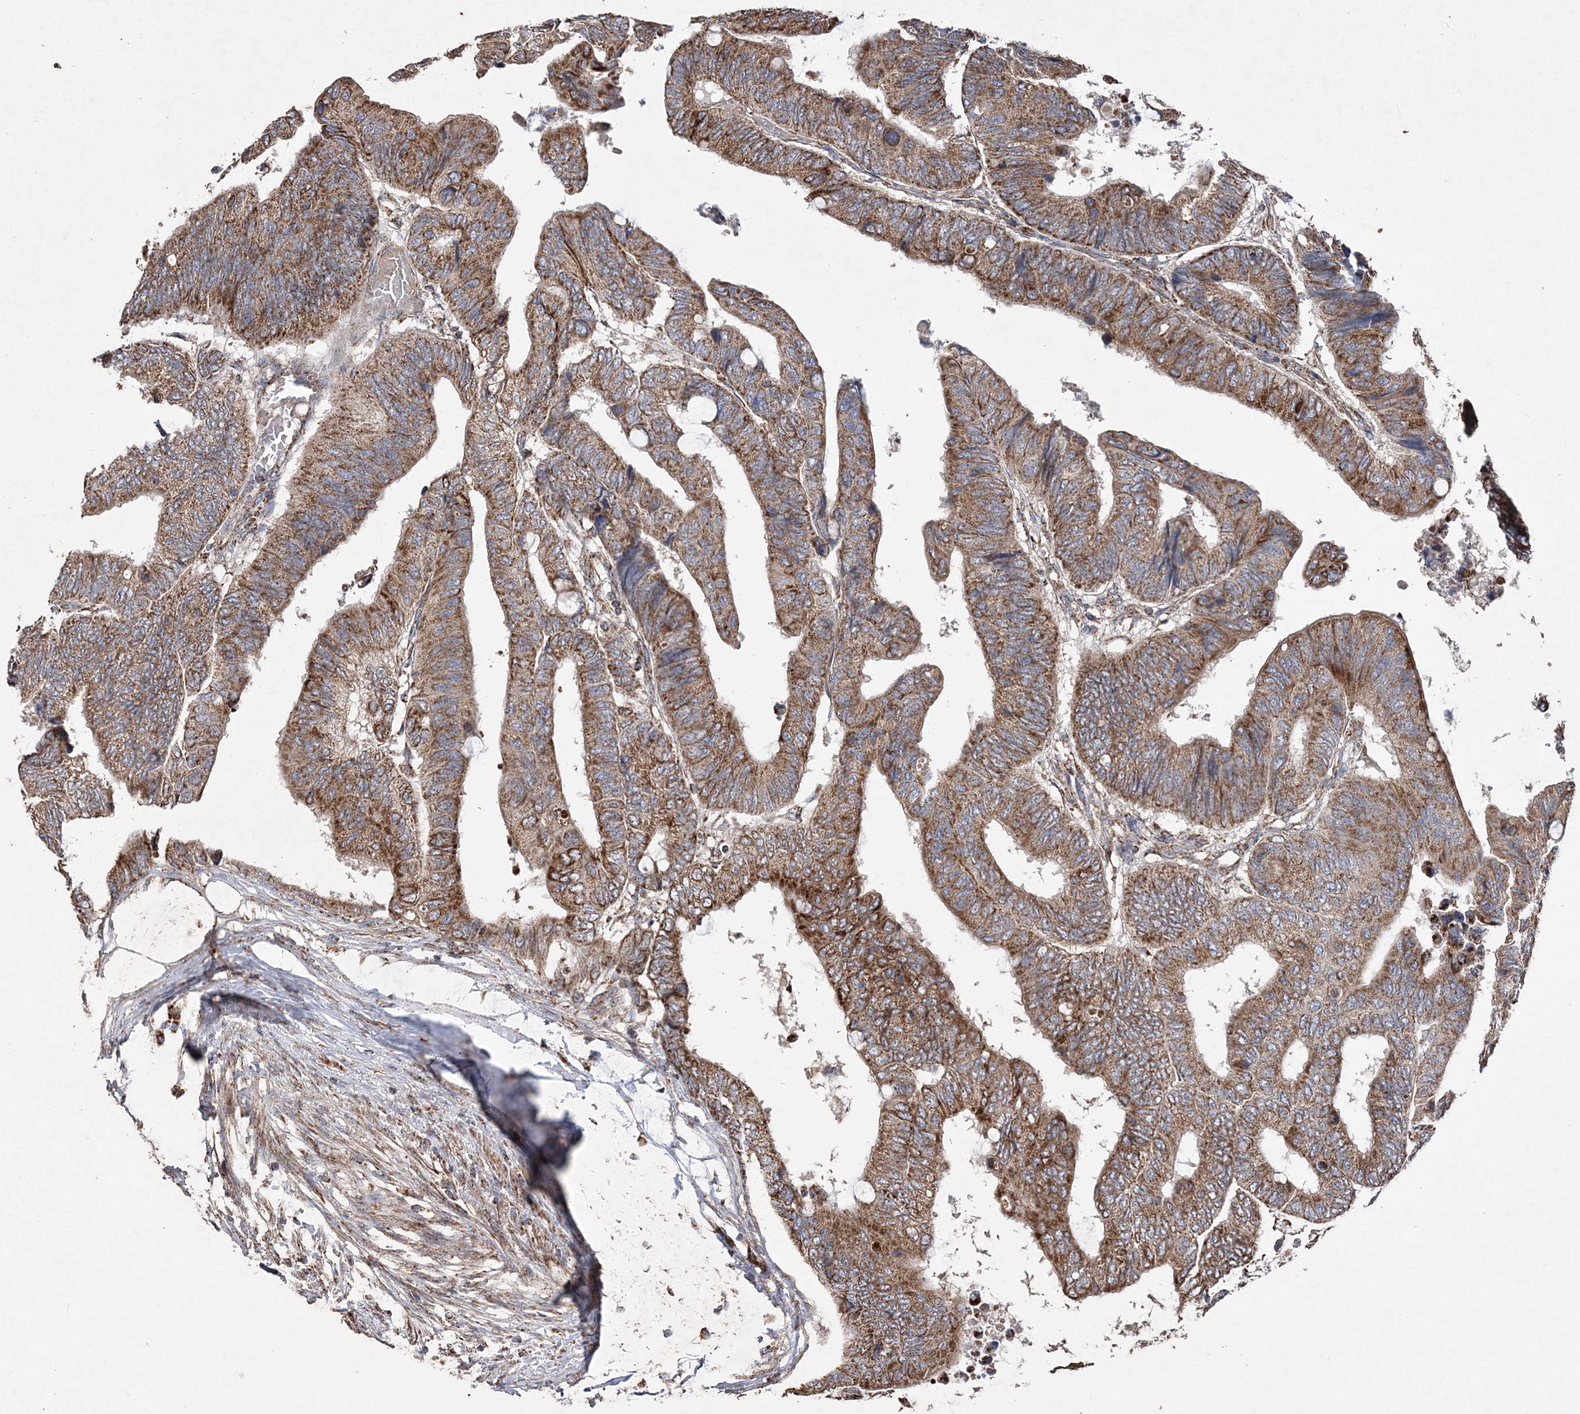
{"staining": {"intensity": "moderate", "quantity": ">75%", "location": "cytoplasmic/membranous"}, "tissue": "colorectal cancer", "cell_type": "Tumor cells", "image_type": "cancer", "snomed": [{"axis": "morphology", "description": "Normal tissue, NOS"}, {"axis": "morphology", "description": "Adenocarcinoma, NOS"}, {"axis": "topography", "description": "Rectum"}, {"axis": "topography", "description": "Peripheral nerve tissue"}], "caption": "A high-resolution image shows IHC staining of adenocarcinoma (colorectal), which demonstrates moderate cytoplasmic/membranous expression in approximately >75% of tumor cells. (brown staining indicates protein expression, while blue staining denotes nuclei).", "gene": "POC5", "patient": {"sex": "male", "age": 92}}